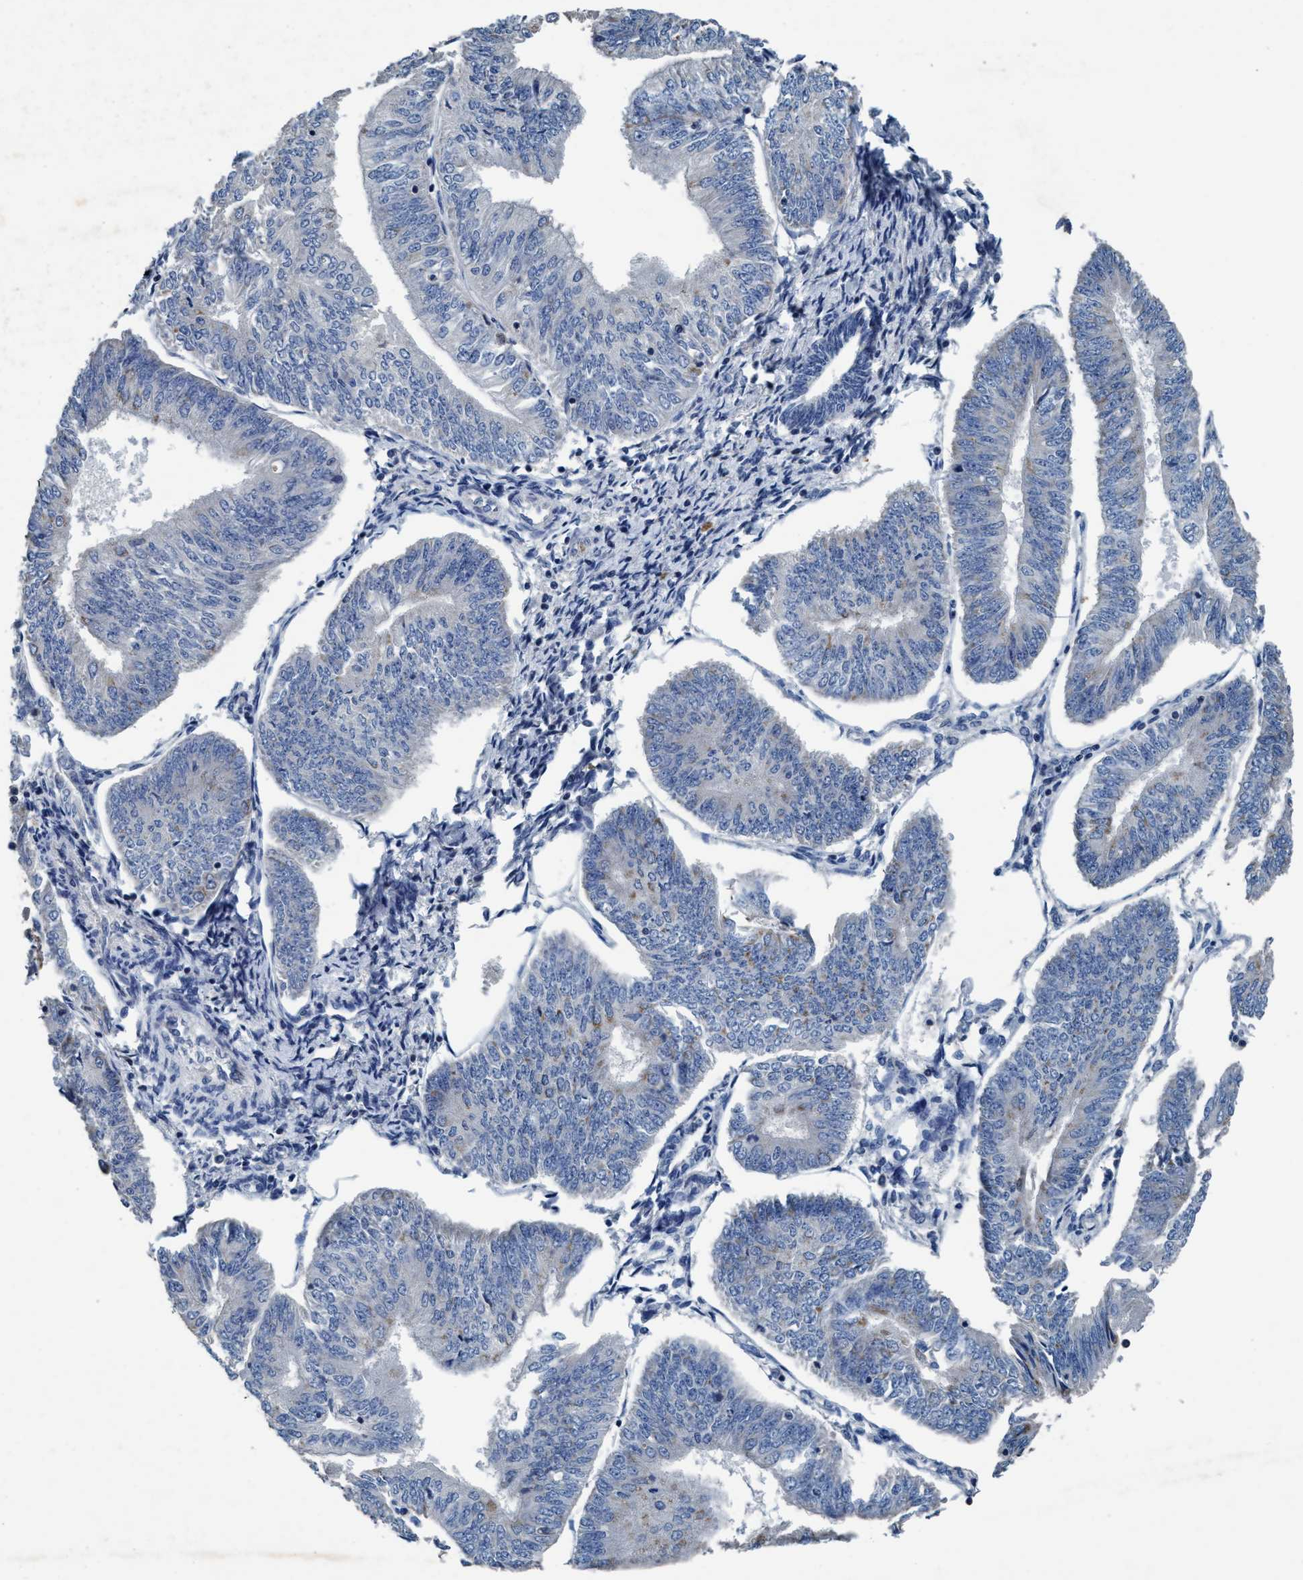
{"staining": {"intensity": "negative", "quantity": "none", "location": "none"}, "tissue": "endometrial cancer", "cell_type": "Tumor cells", "image_type": "cancer", "snomed": [{"axis": "morphology", "description": "Adenocarcinoma, NOS"}, {"axis": "topography", "description": "Endometrium"}], "caption": "This histopathology image is of endometrial cancer (adenocarcinoma) stained with immunohistochemistry (IHC) to label a protein in brown with the nuclei are counter-stained blue. There is no expression in tumor cells.", "gene": "ANKFN1", "patient": {"sex": "female", "age": 58}}